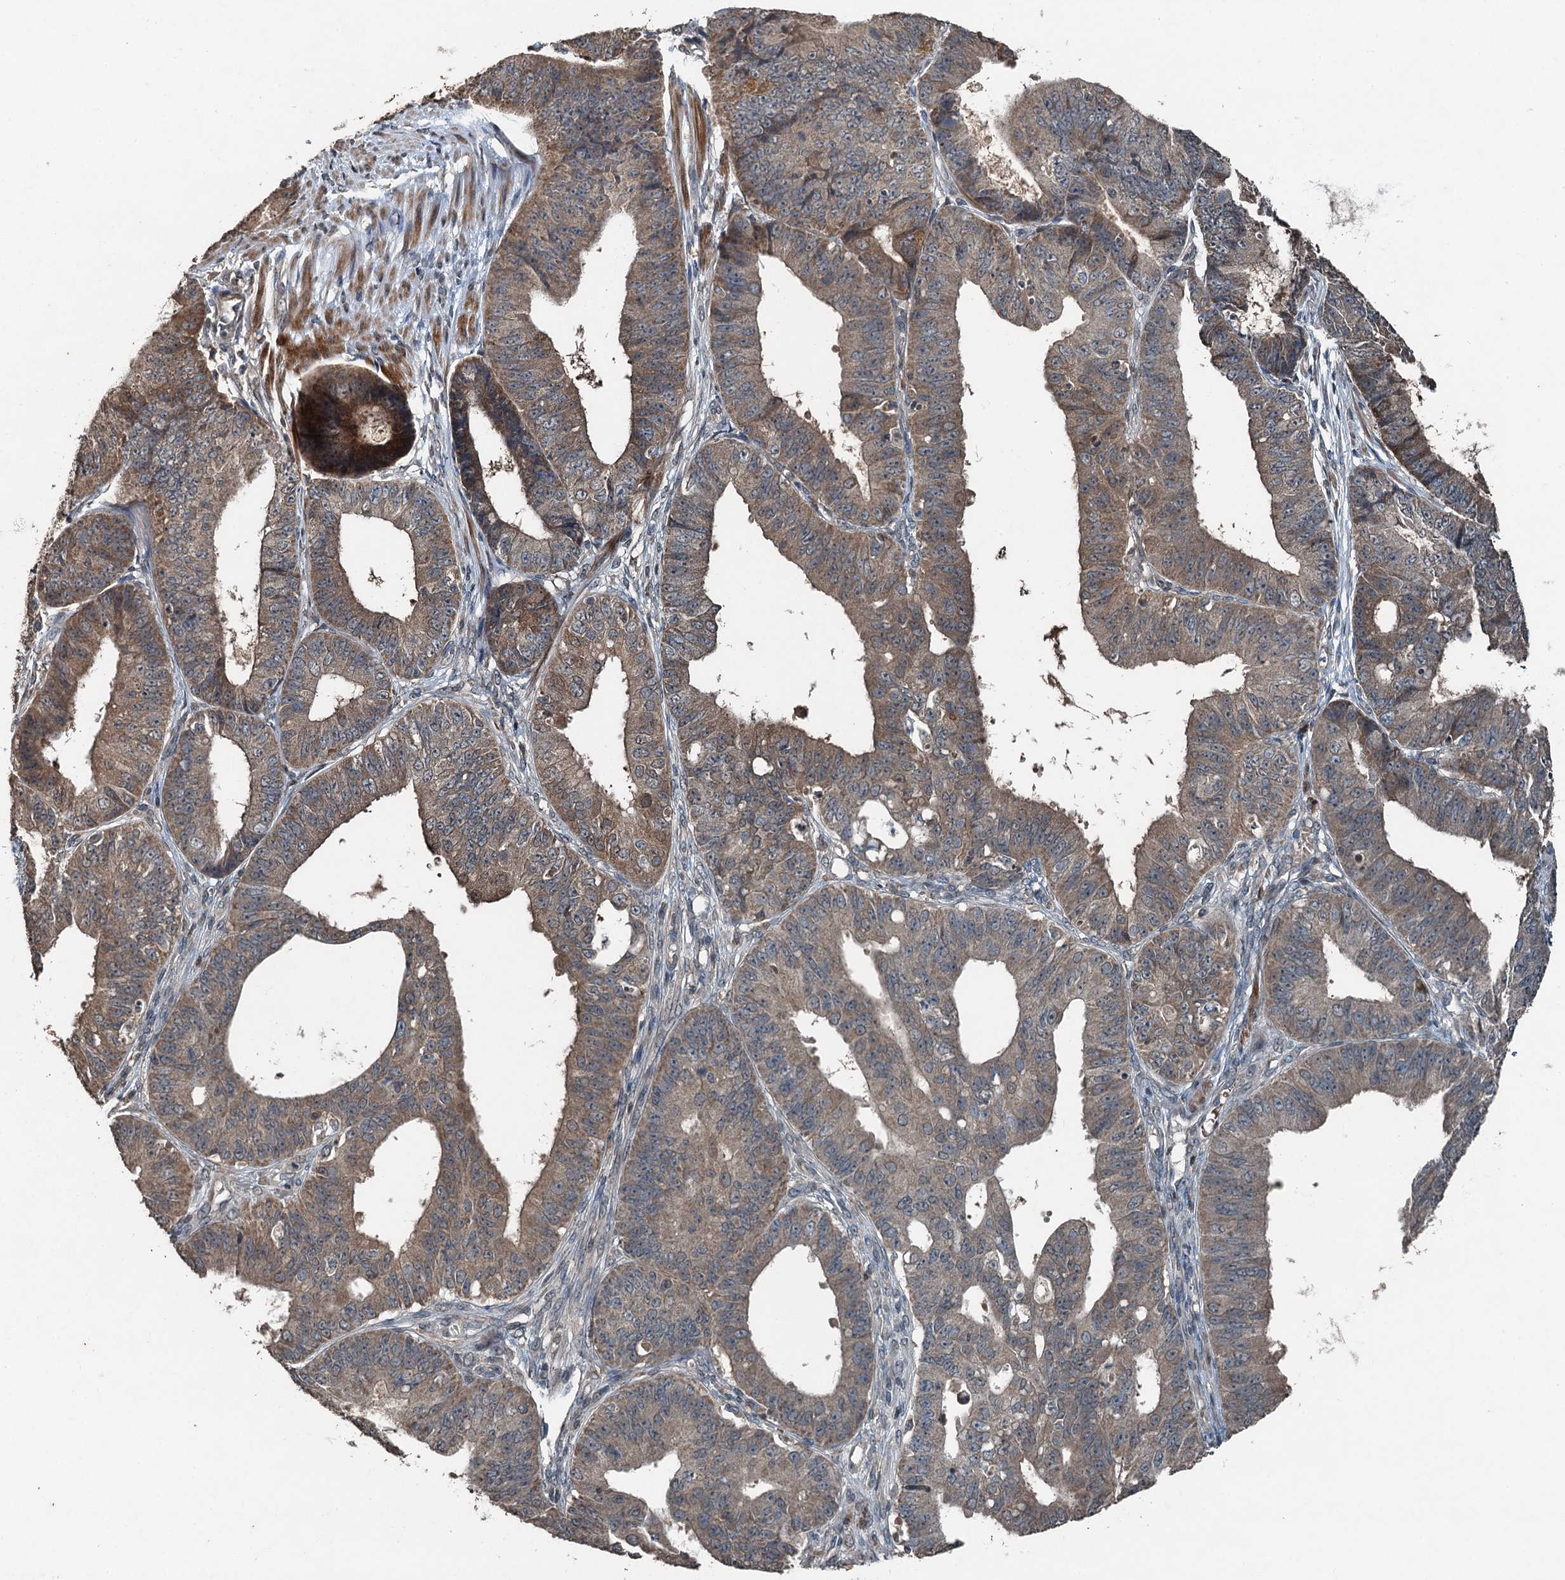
{"staining": {"intensity": "weak", "quantity": ">75%", "location": "cytoplasmic/membranous"}, "tissue": "ovarian cancer", "cell_type": "Tumor cells", "image_type": "cancer", "snomed": [{"axis": "morphology", "description": "Carcinoma, endometroid"}, {"axis": "topography", "description": "Appendix"}, {"axis": "topography", "description": "Ovary"}], "caption": "This histopathology image shows immunohistochemistry staining of ovarian cancer, with low weak cytoplasmic/membranous positivity in approximately >75% of tumor cells.", "gene": "TCTN1", "patient": {"sex": "female", "age": 42}}